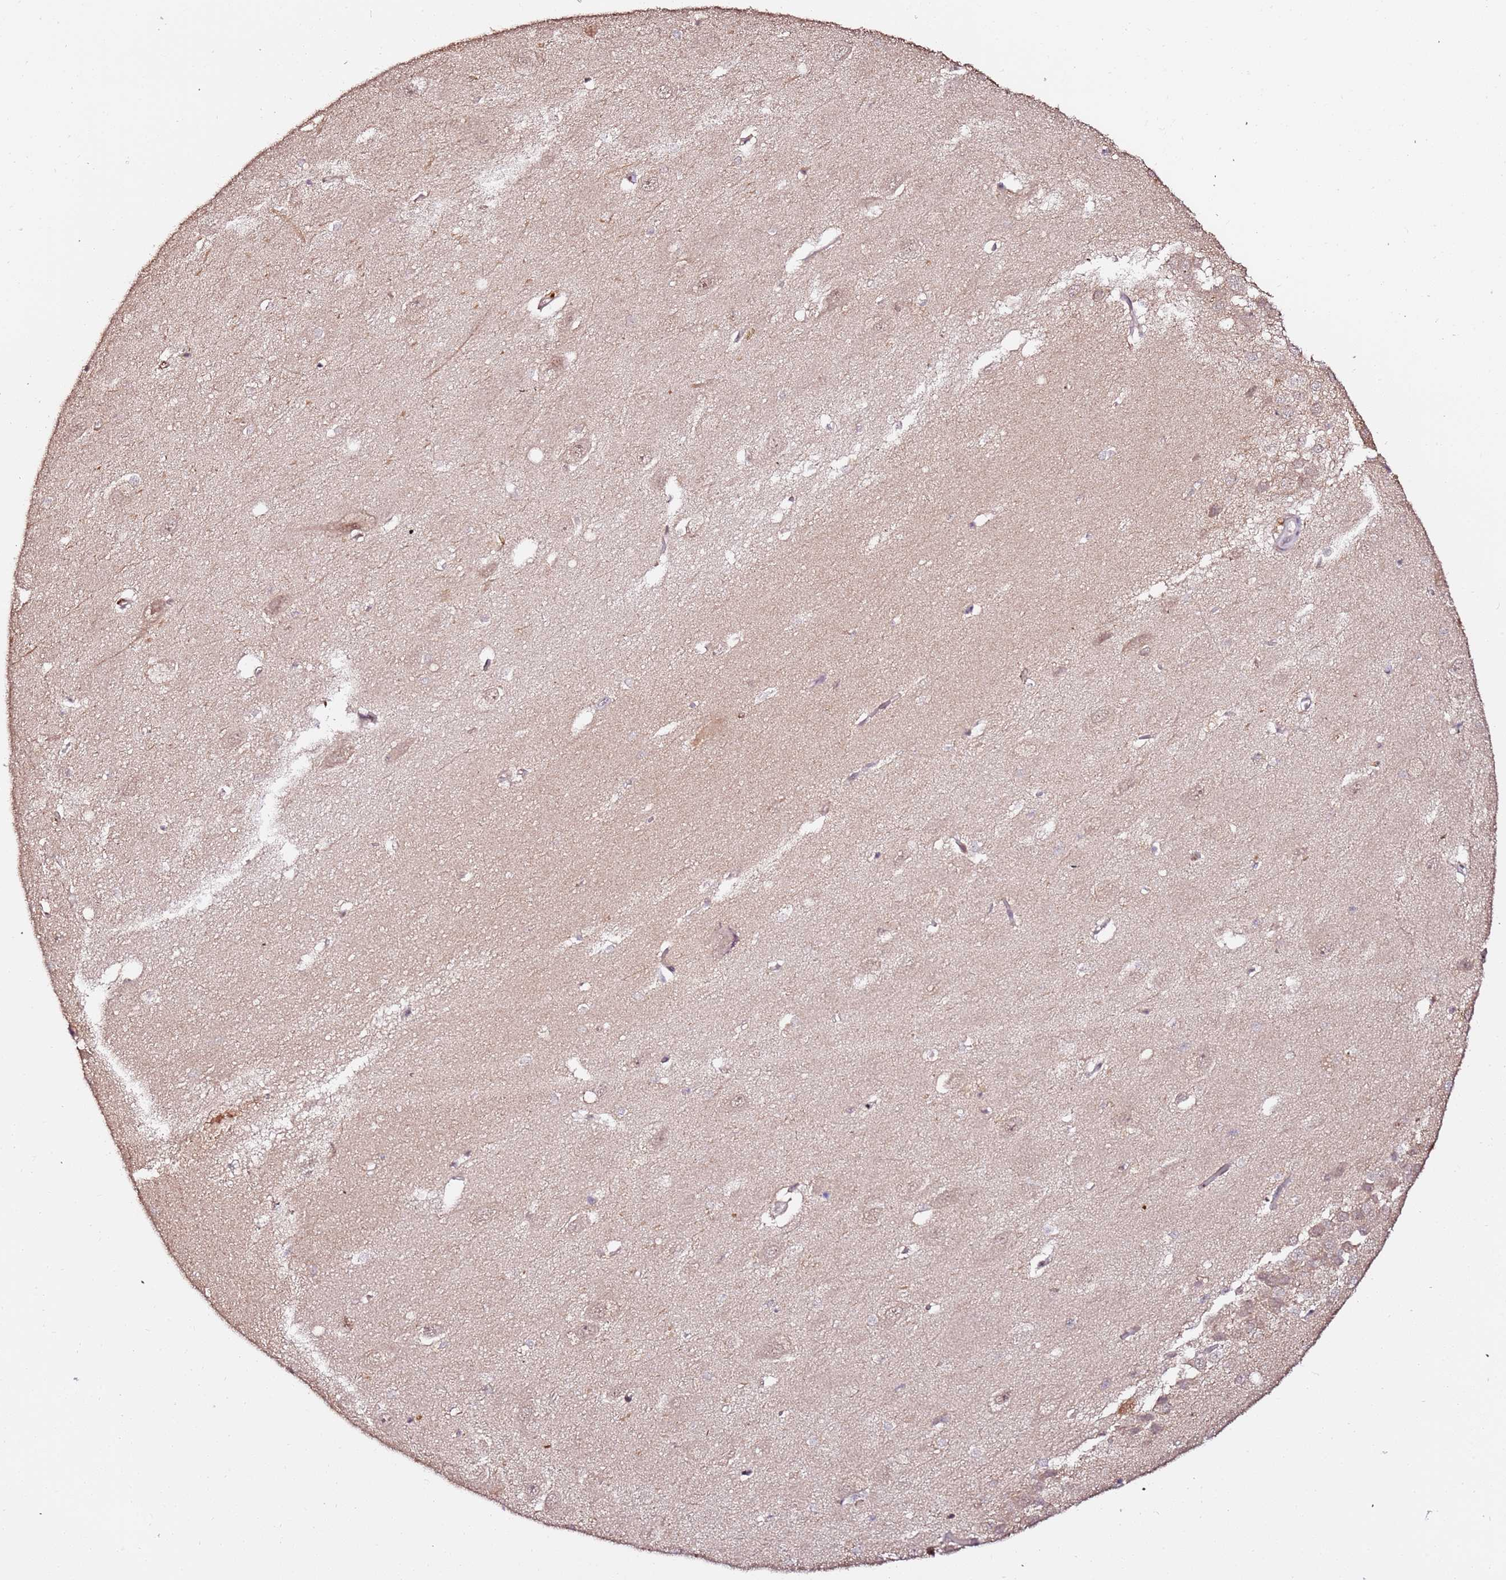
{"staining": {"intensity": "weak", "quantity": "<25%", "location": "cytoplasmic/membranous"}, "tissue": "hippocampus", "cell_type": "Glial cells", "image_type": "normal", "snomed": [{"axis": "morphology", "description": "Normal tissue, NOS"}, {"axis": "topography", "description": "Hippocampus"}], "caption": "Glial cells show no significant positivity in normal hippocampus. (Brightfield microscopy of DAB immunohistochemistry (IHC) at high magnification).", "gene": "OR5V1", "patient": {"sex": "female", "age": 64}}